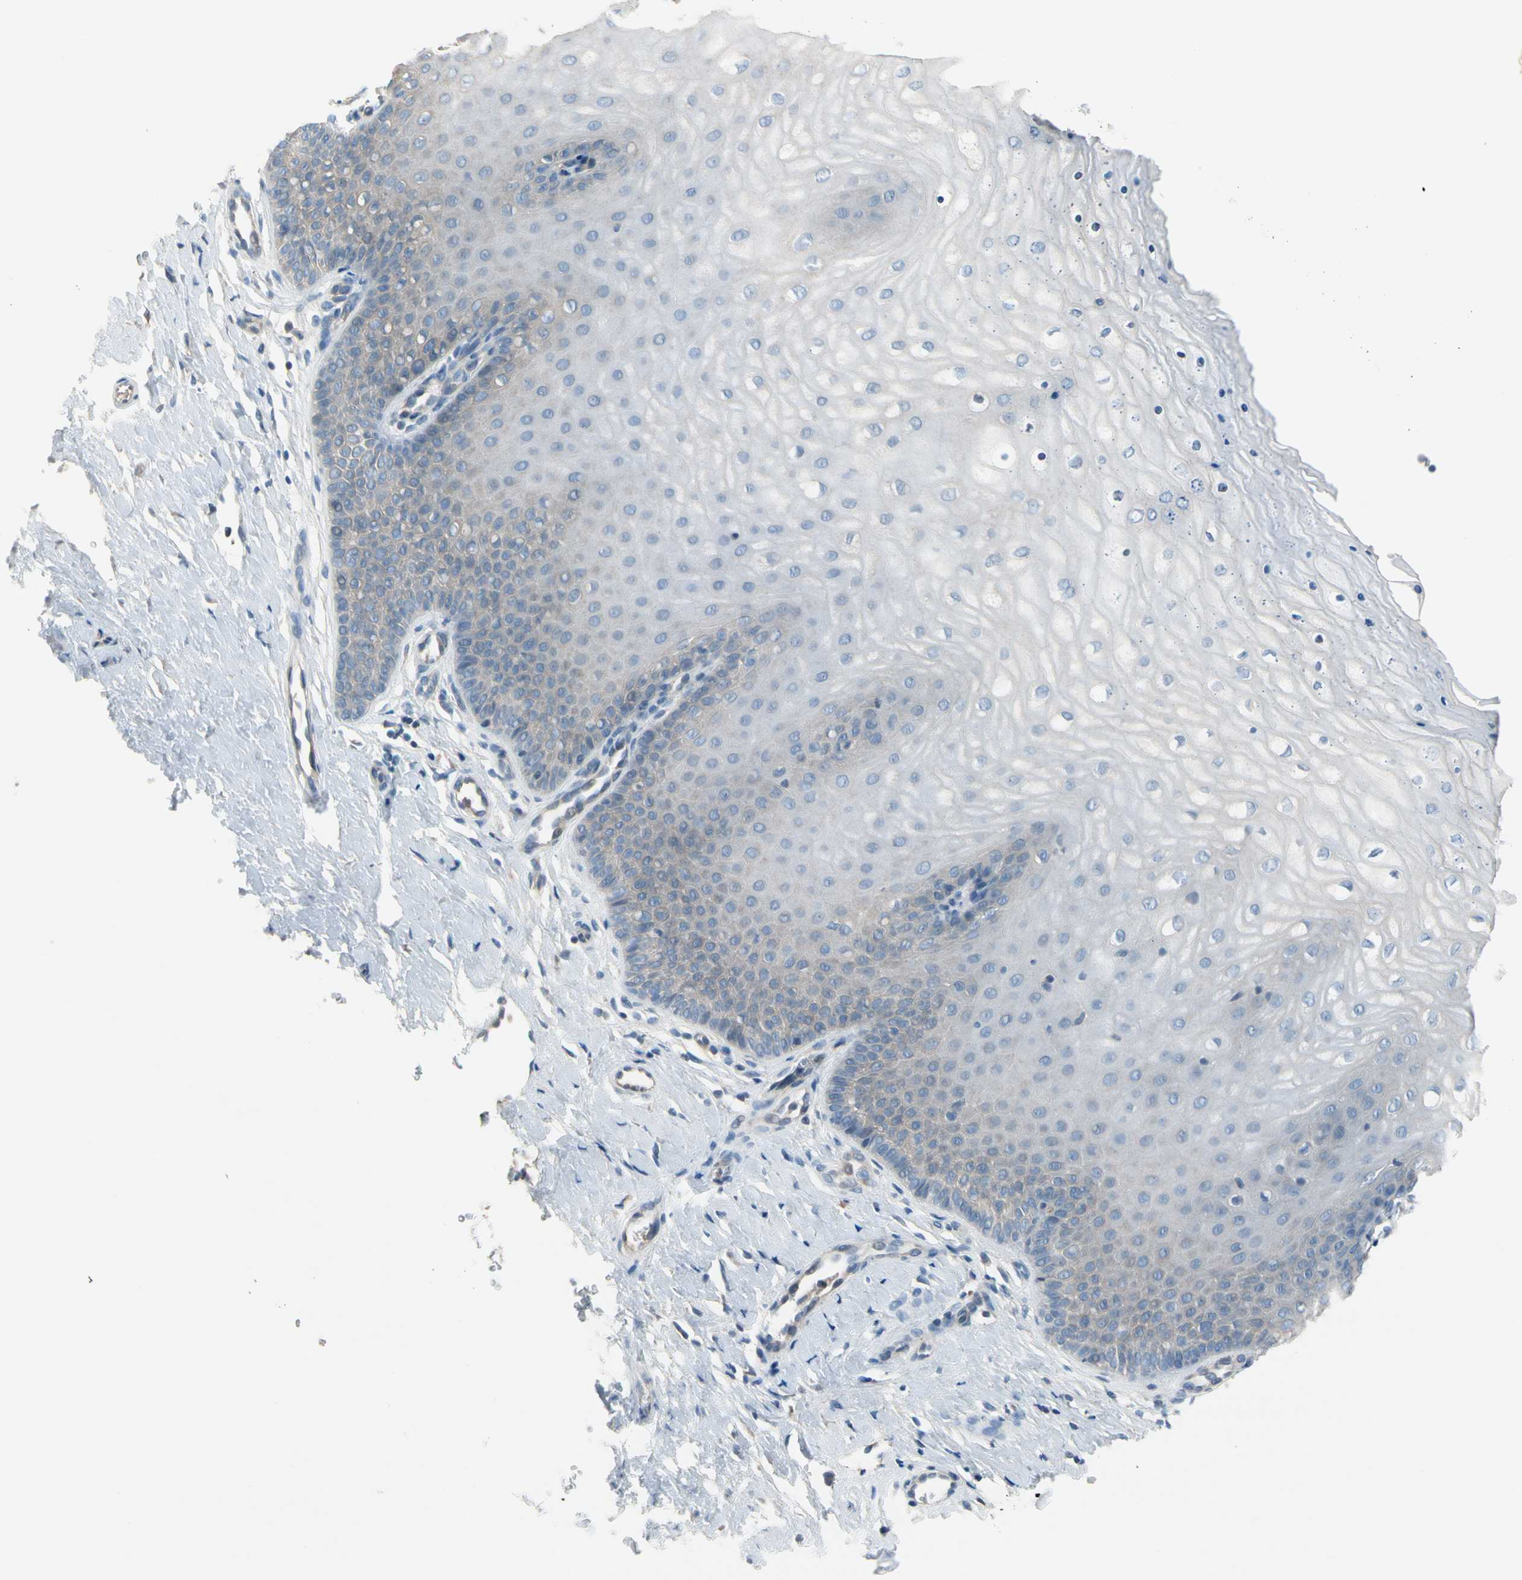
{"staining": {"intensity": "moderate", "quantity": "25%-75%", "location": "cytoplasmic/membranous"}, "tissue": "cervix", "cell_type": "Glandular cells", "image_type": "normal", "snomed": [{"axis": "morphology", "description": "Normal tissue, NOS"}, {"axis": "topography", "description": "Cervix"}], "caption": "Immunohistochemistry micrograph of unremarkable cervix: cervix stained using immunohistochemistry demonstrates medium levels of moderate protein expression localized specifically in the cytoplasmic/membranous of glandular cells, appearing as a cytoplasmic/membranous brown color.", "gene": "CFAP36", "patient": {"sex": "female", "age": 55}}